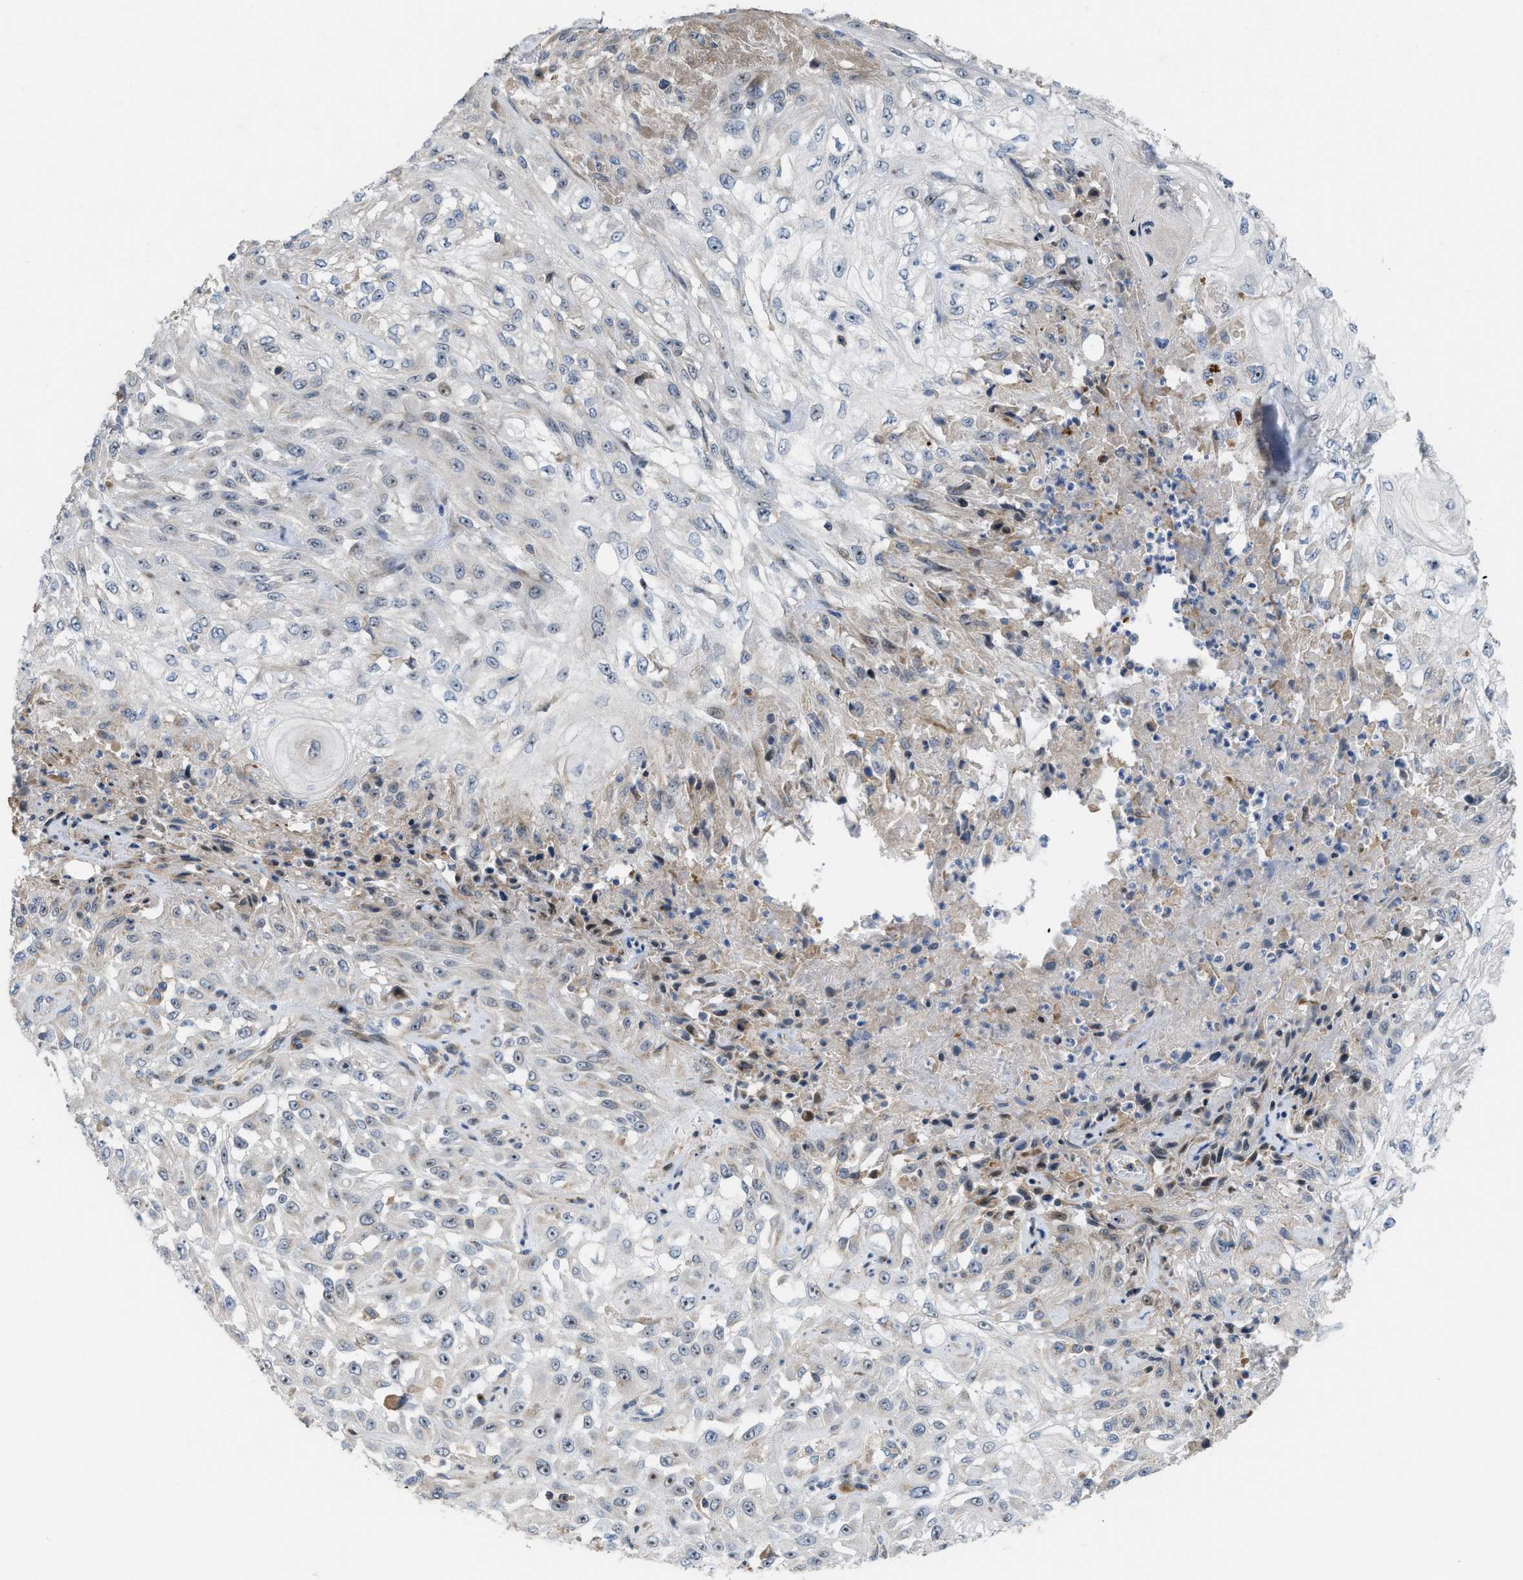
{"staining": {"intensity": "negative", "quantity": "none", "location": "none"}, "tissue": "skin cancer", "cell_type": "Tumor cells", "image_type": "cancer", "snomed": [{"axis": "morphology", "description": "Squamous cell carcinoma, NOS"}, {"axis": "morphology", "description": "Squamous cell carcinoma, metastatic, NOS"}, {"axis": "topography", "description": "Skin"}, {"axis": "topography", "description": "Lymph node"}], "caption": "DAB (3,3'-diaminobenzidine) immunohistochemical staining of skin cancer (metastatic squamous cell carcinoma) displays no significant positivity in tumor cells.", "gene": "DIPK1A", "patient": {"sex": "male", "age": 75}}